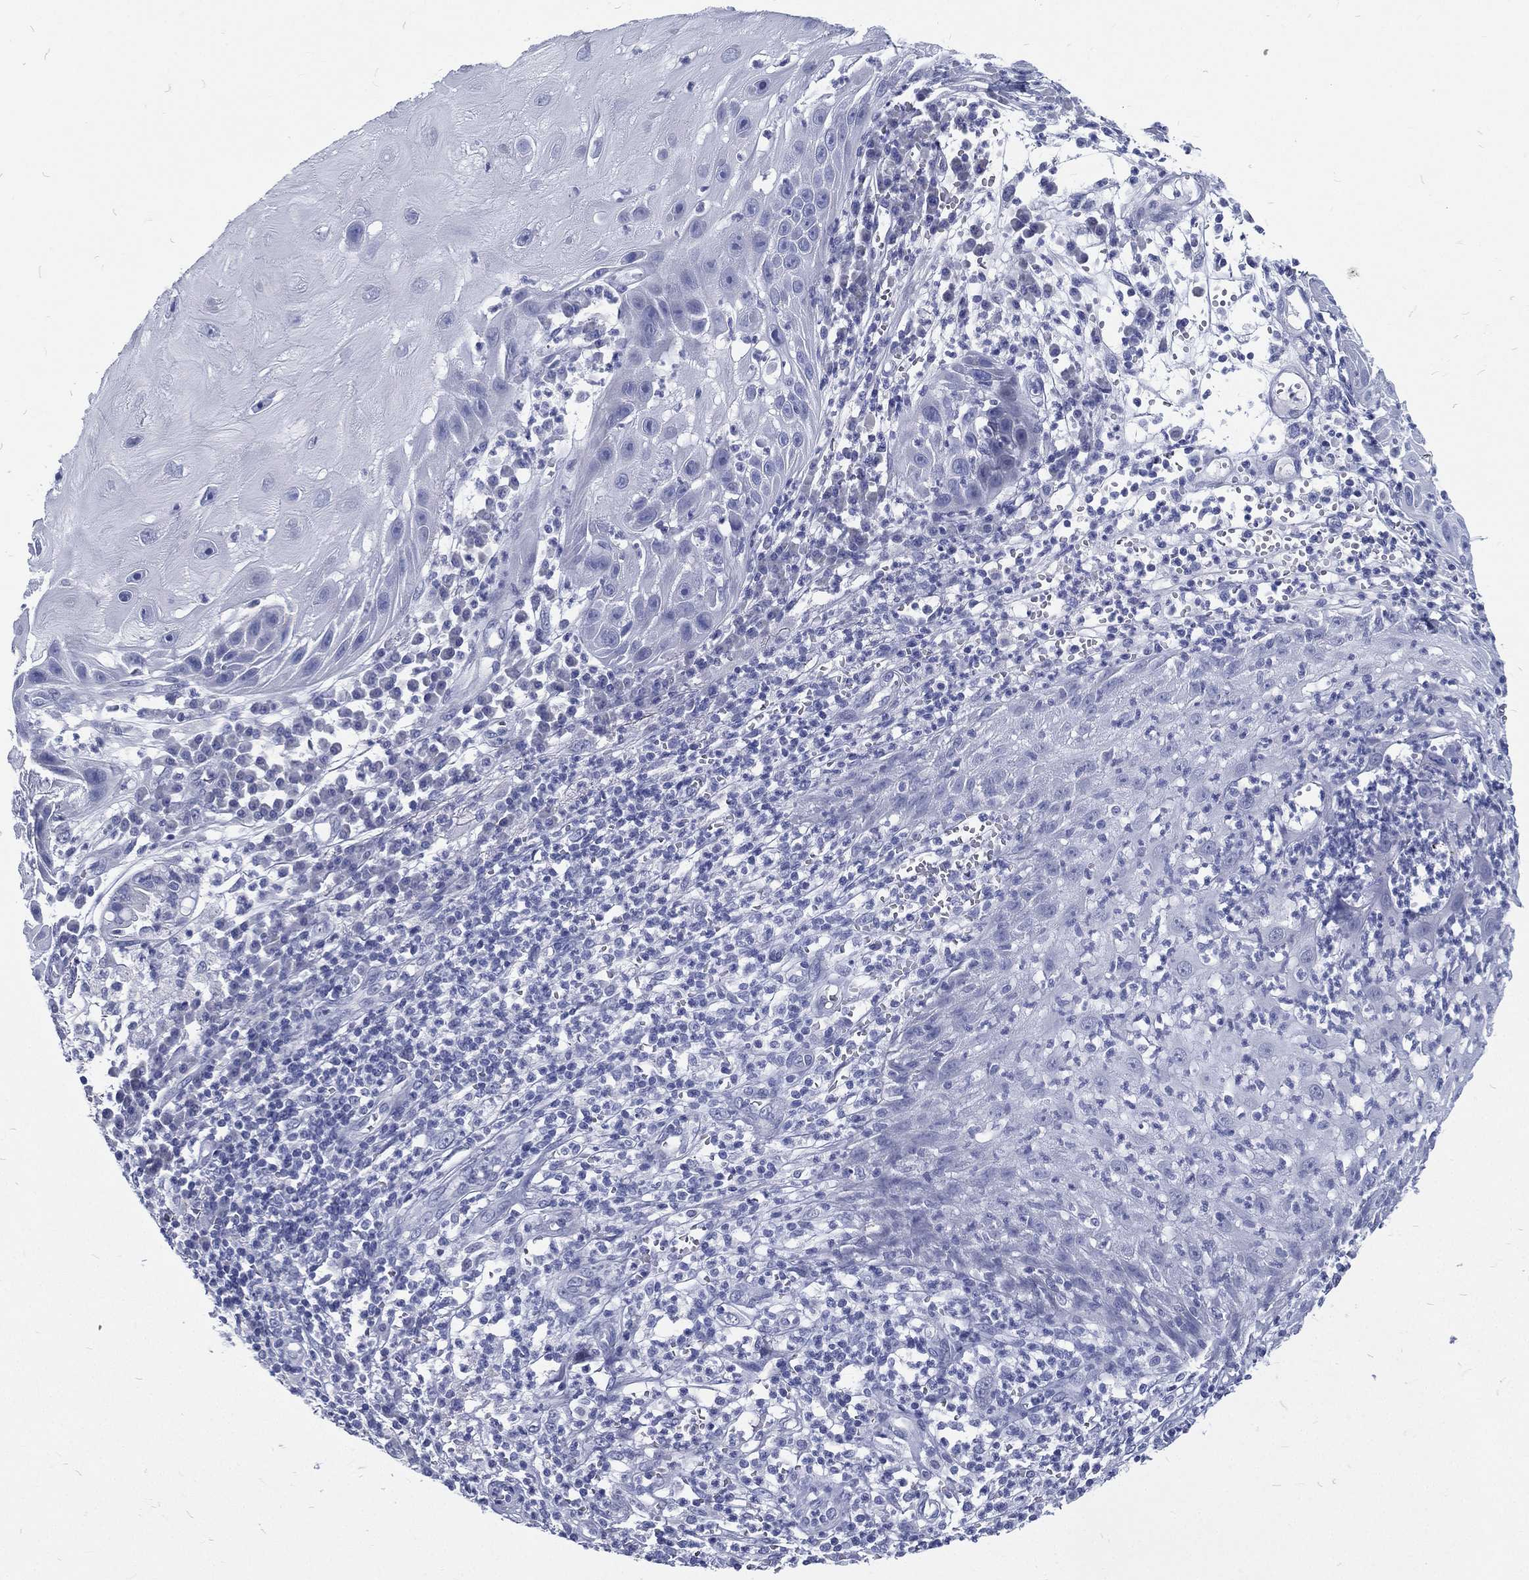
{"staining": {"intensity": "negative", "quantity": "none", "location": "none"}, "tissue": "skin cancer", "cell_type": "Tumor cells", "image_type": "cancer", "snomed": [{"axis": "morphology", "description": "Normal tissue, NOS"}, {"axis": "morphology", "description": "Squamous cell carcinoma, NOS"}, {"axis": "topography", "description": "Skin"}], "caption": "Immunohistochemical staining of skin cancer (squamous cell carcinoma) displays no significant positivity in tumor cells. (DAB IHC with hematoxylin counter stain).", "gene": "RSPH4A", "patient": {"sex": "male", "age": 79}}